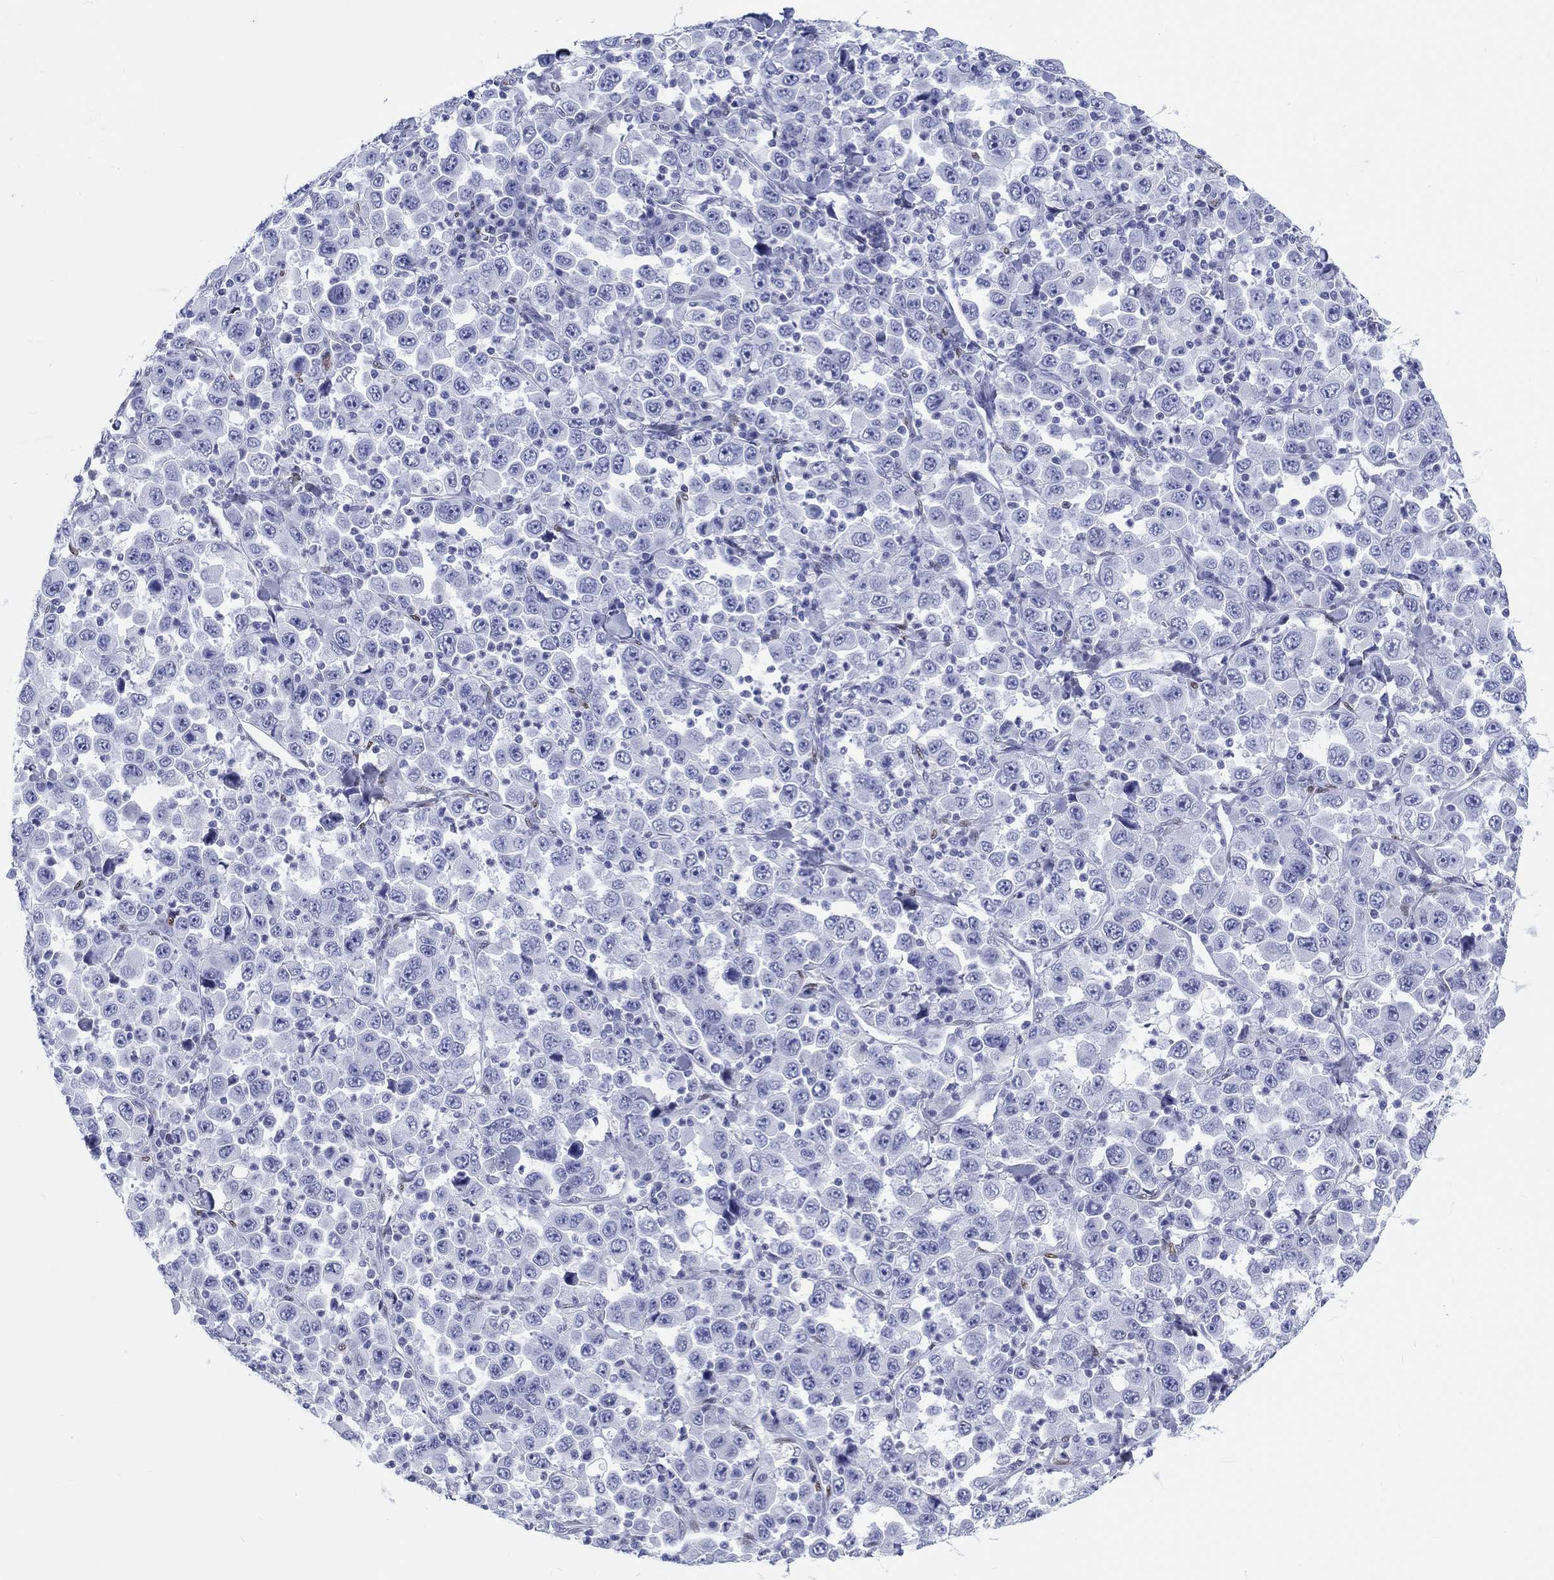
{"staining": {"intensity": "negative", "quantity": "none", "location": "none"}, "tissue": "stomach cancer", "cell_type": "Tumor cells", "image_type": "cancer", "snomed": [{"axis": "morphology", "description": "Normal tissue, NOS"}, {"axis": "morphology", "description": "Adenocarcinoma, NOS"}, {"axis": "topography", "description": "Stomach, upper"}, {"axis": "topography", "description": "Stomach"}], "caption": "This is a photomicrograph of IHC staining of stomach cancer (adenocarcinoma), which shows no staining in tumor cells.", "gene": "H1-1", "patient": {"sex": "male", "age": 59}}